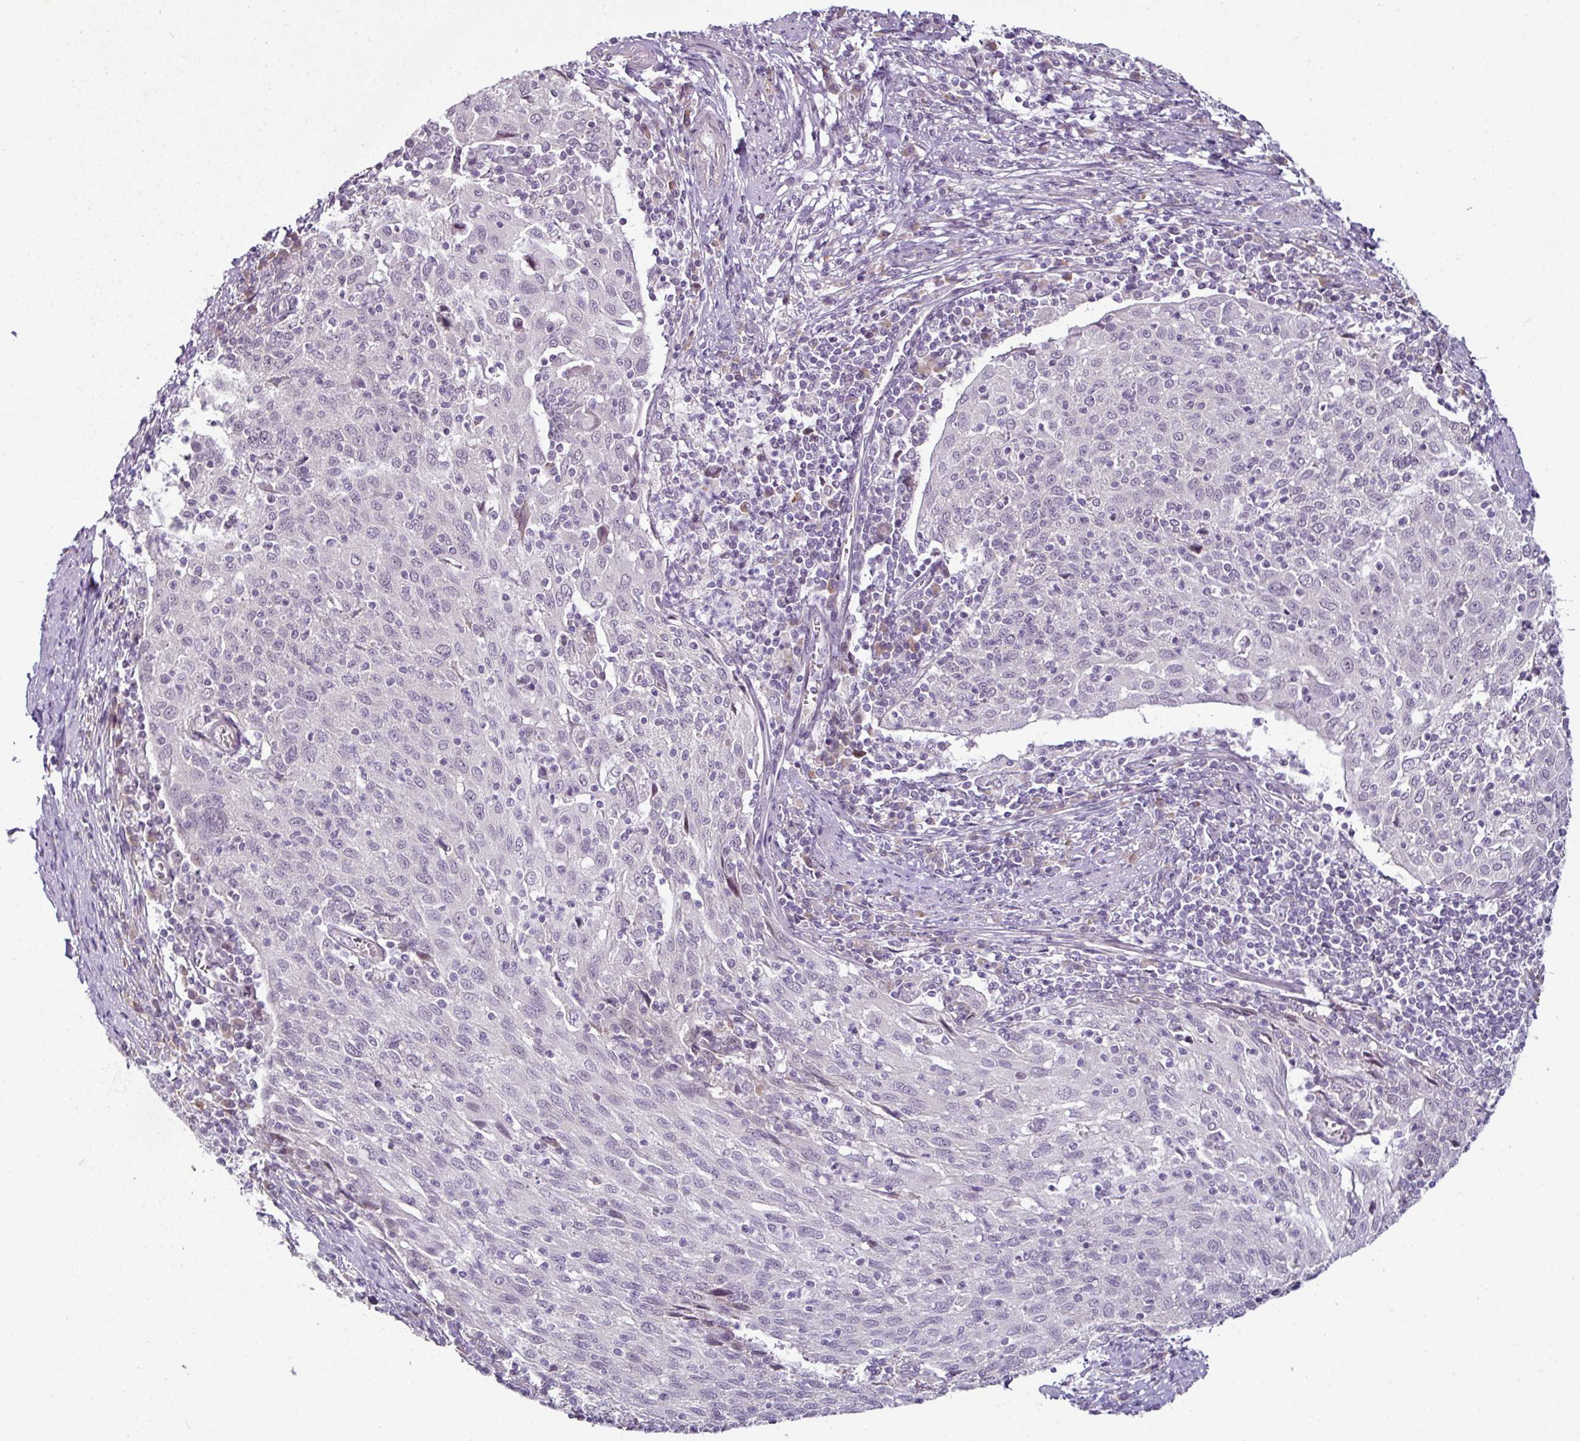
{"staining": {"intensity": "negative", "quantity": "none", "location": "none"}, "tissue": "cervical cancer", "cell_type": "Tumor cells", "image_type": "cancer", "snomed": [{"axis": "morphology", "description": "Squamous cell carcinoma, NOS"}, {"axis": "topography", "description": "Cervix"}], "caption": "Histopathology image shows no significant protein positivity in tumor cells of squamous cell carcinoma (cervical). (DAB (3,3'-diaminobenzidine) immunohistochemistry (IHC) with hematoxylin counter stain).", "gene": "OR52D1", "patient": {"sex": "female", "age": 52}}